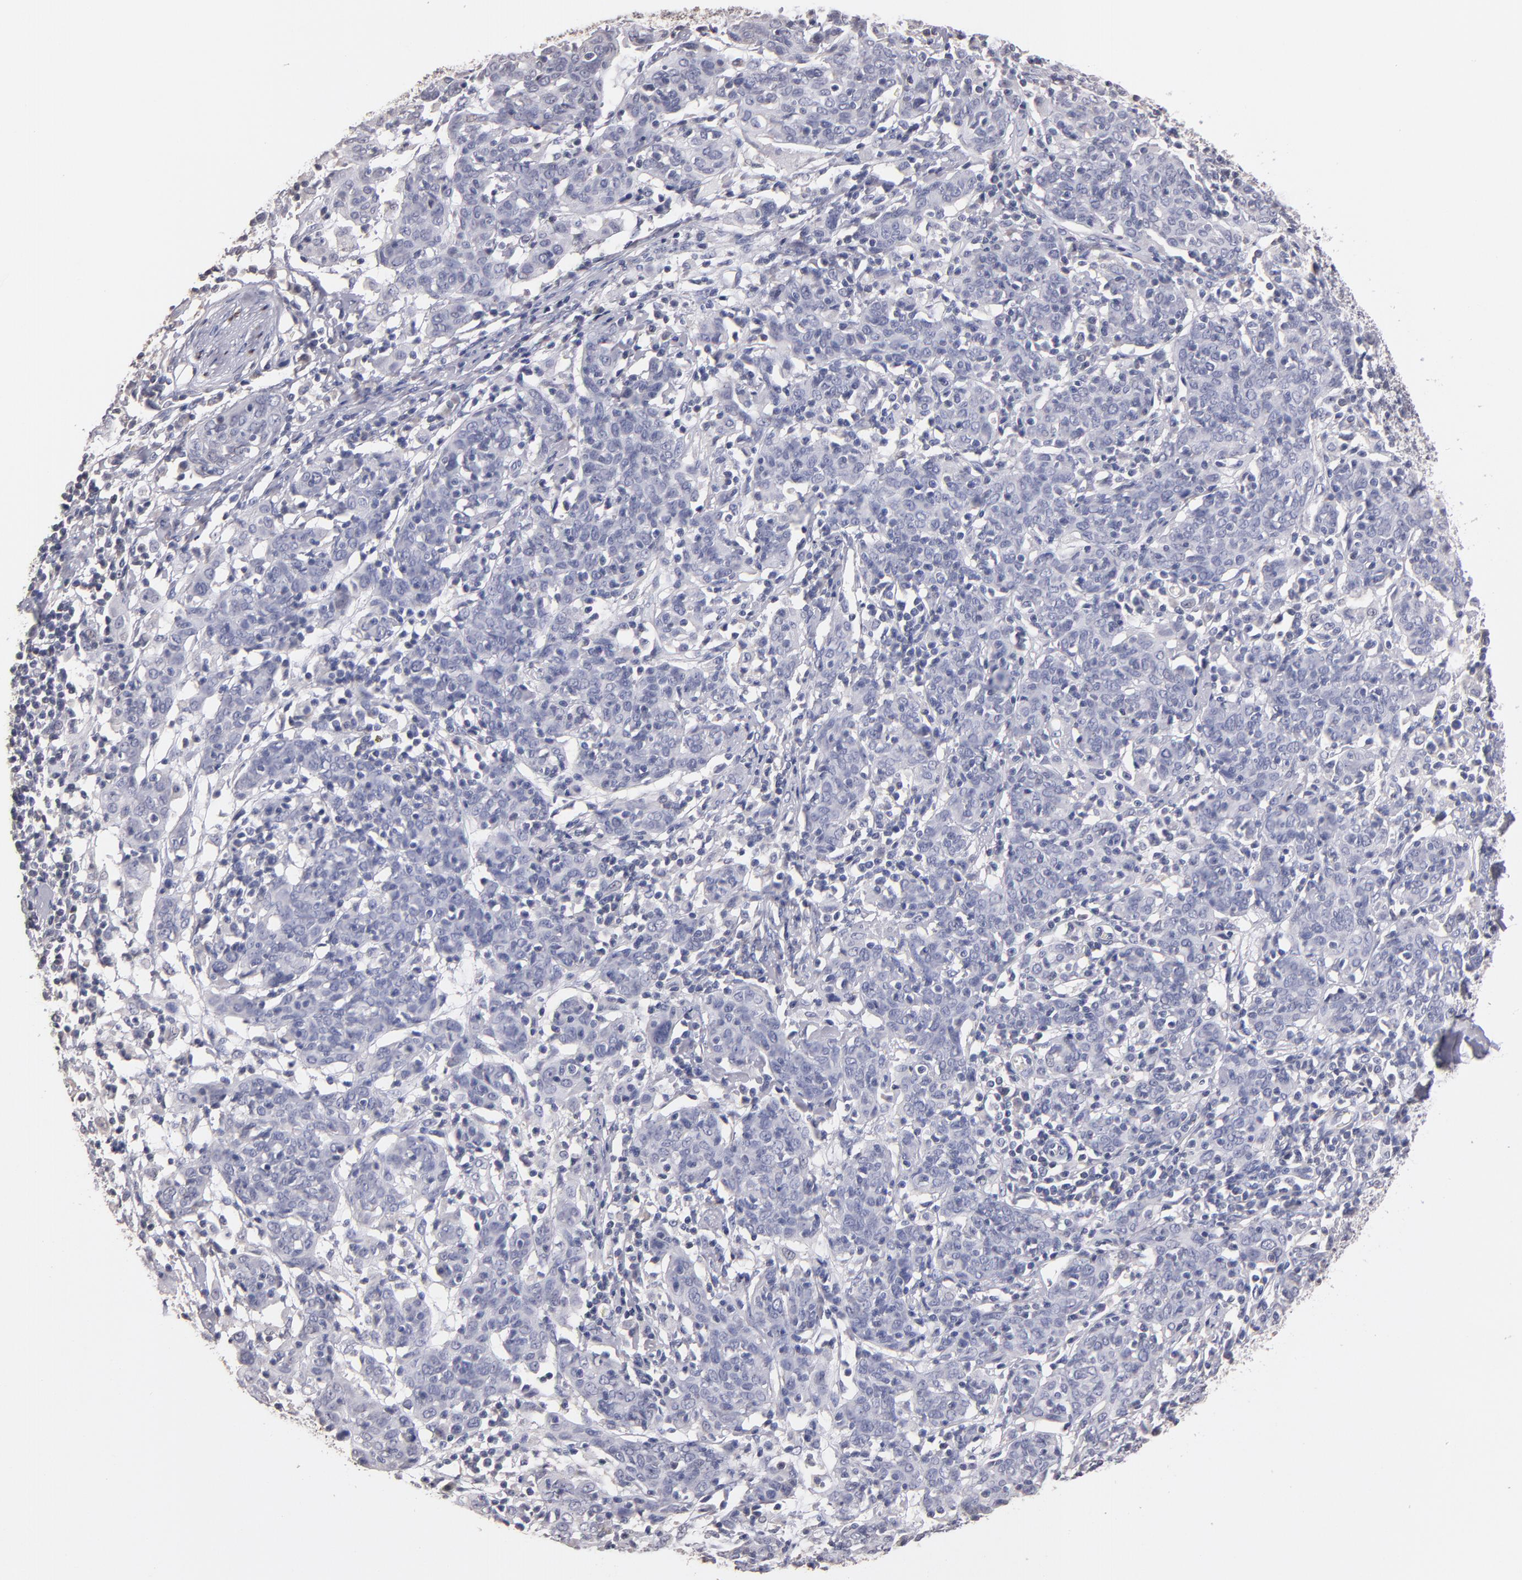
{"staining": {"intensity": "negative", "quantity": "none", "location": "none"}, "tissue": "cervical cancer", "cell_type": "Tumor cells", "image_type": "cancer", "snomed": [{"axis": "morphology", "description": "Normal tissue, NOS"}, {"axis": "morphology", "description": "Squamous cell carcinoma, NOS"}, {"axis": "topography", "description": "Cervix"}], "caption": "This is a histopathology image of IHC staining of cervical cancer, which shows no positivity in tumor cells.", "gene": "SOX10", "patient": {"sex": "female", "age": 67}}